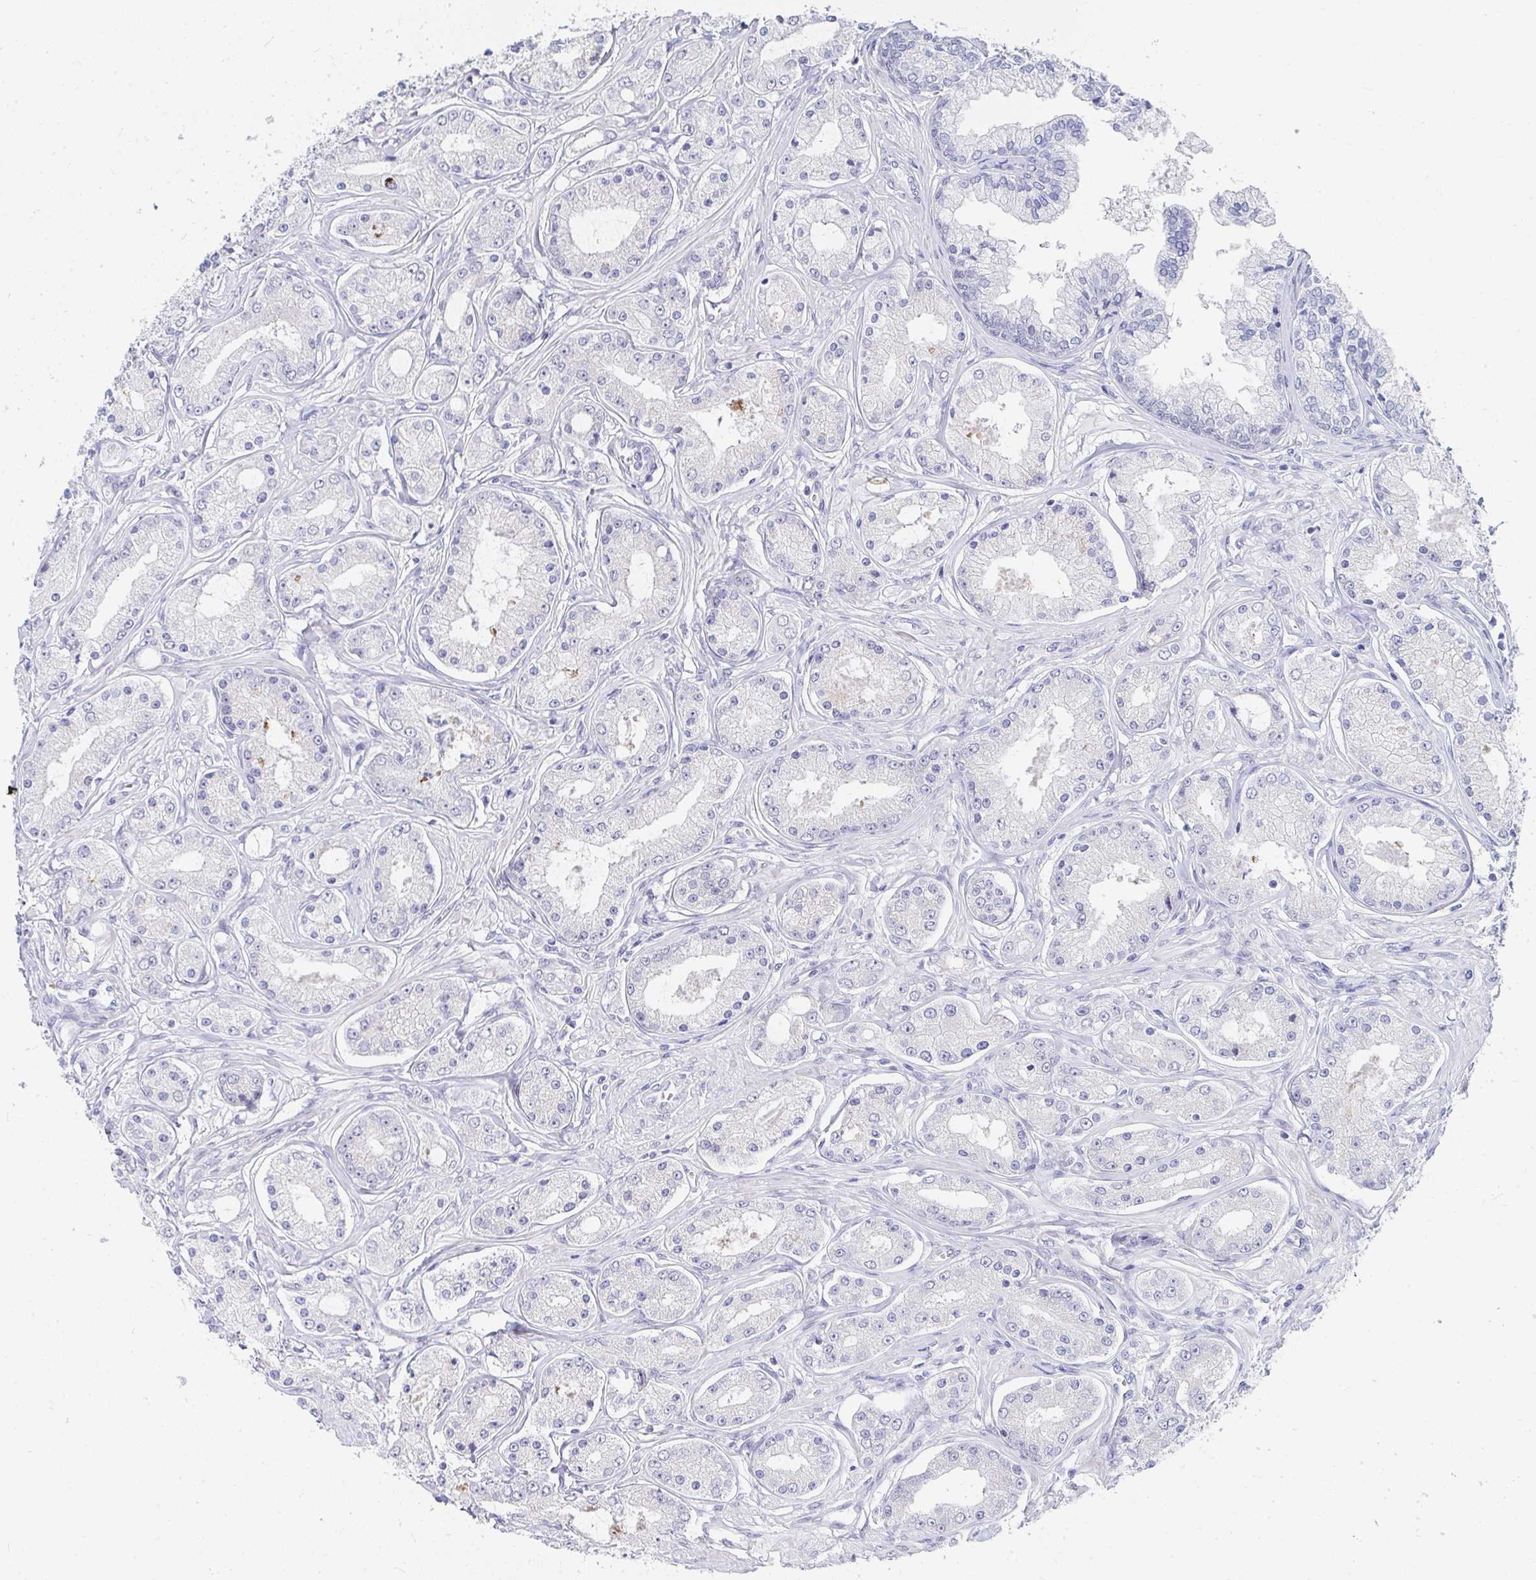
{"staining": {"intensity": "negative", "quantity": "none", "location": "none"}, "tissue": "prostate cancer", "cell_type": "Tumor cells", "image_type": "cancer", "snomed": [{"axis": "morphology", "description": "Adenocarcinoma, High grade"}, {"axis": "topography", "description": "Prostate"}], "caption": "Immunohistochemistry image of neoplastic tissue: human high-grade adenocarcinoma (prostate) stained with DAB (3,3'-diaminobenzidine) reveals no significant protein positivity in tumor cells.", "gene": "DAOA", "patient": {"sex": "male", "age": 66}}